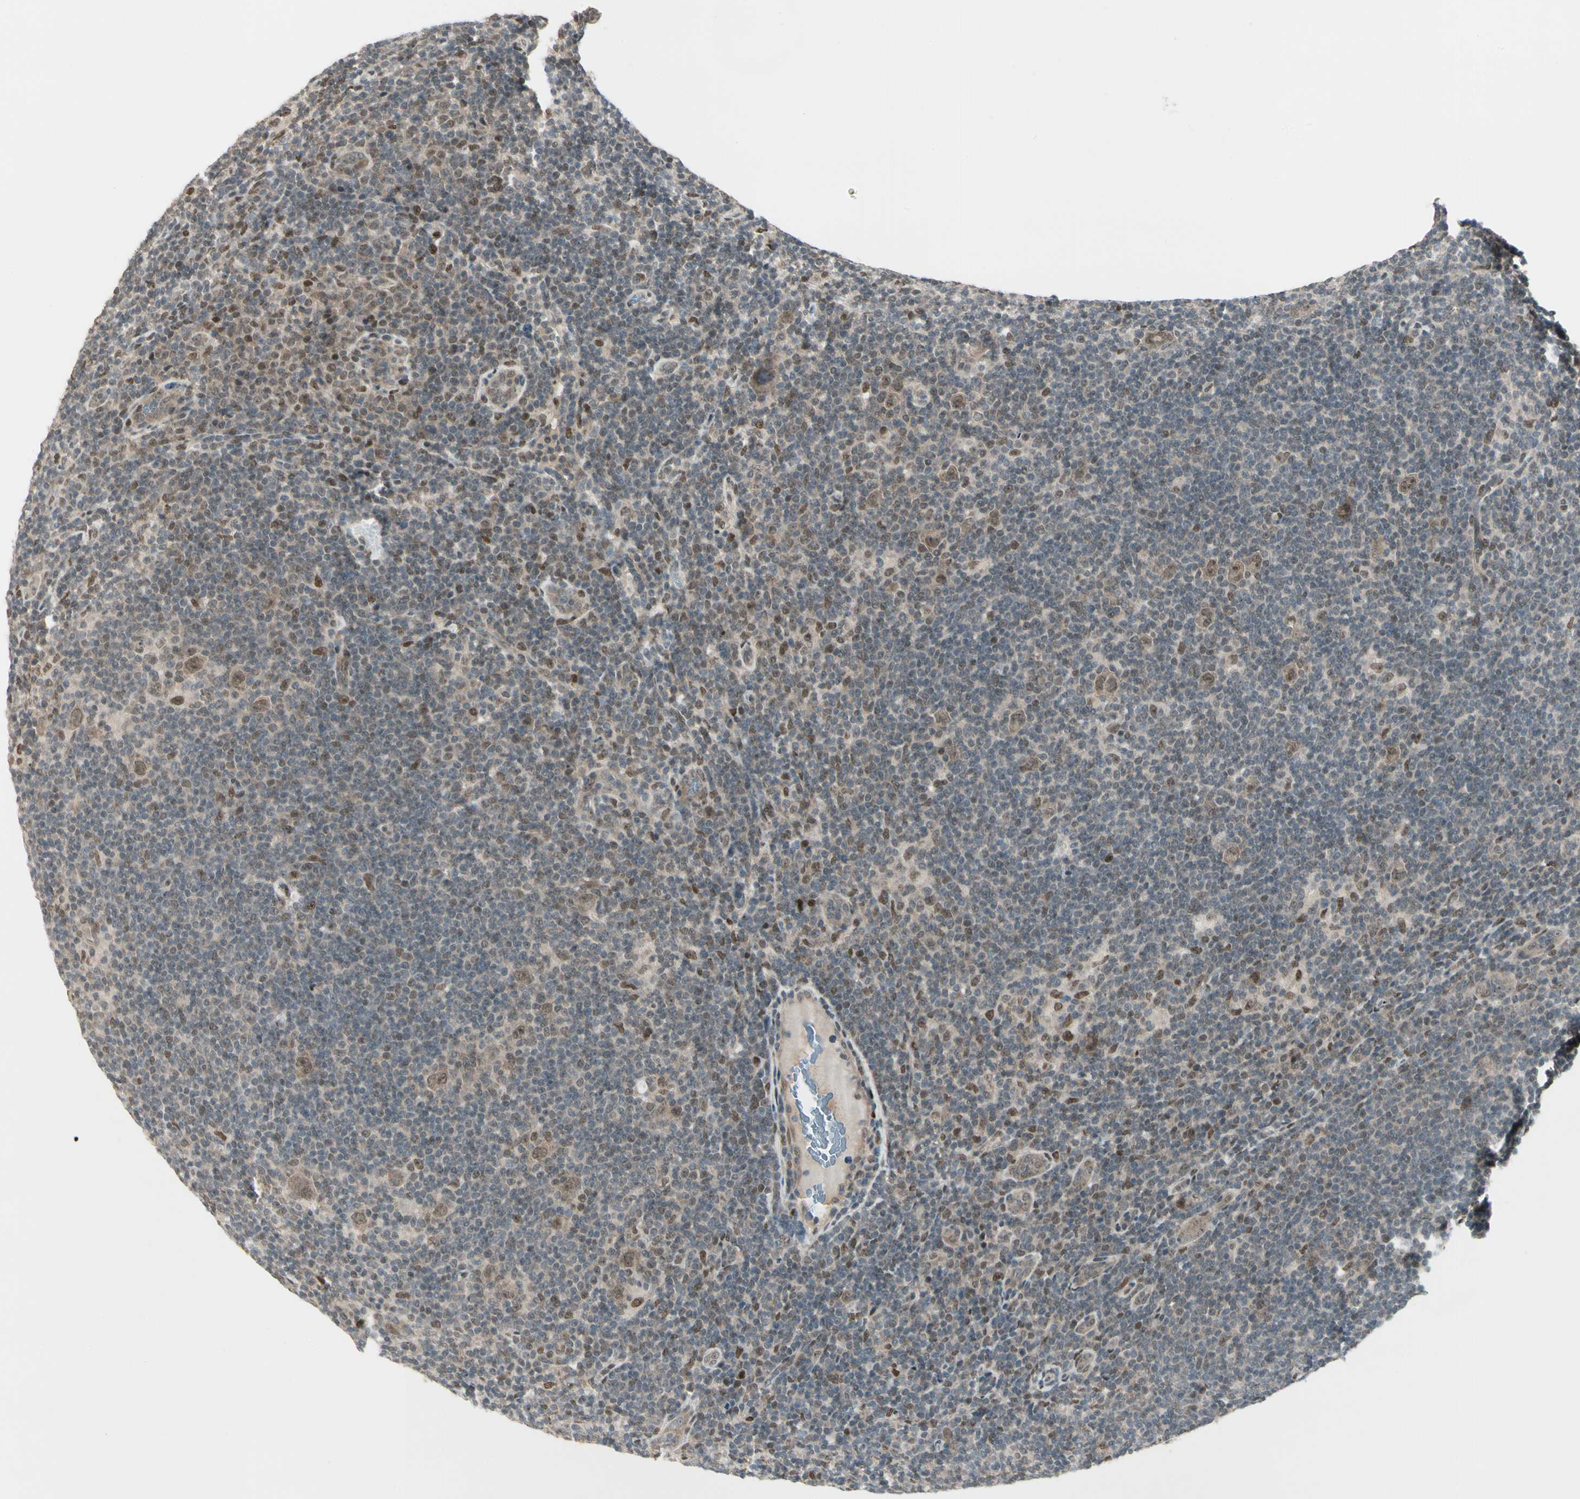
{"staining": {"intensity": "moderate", "quantity": ">75%", "location": "nuclear"}, "tissue": "lymphoma", "cell_type": "Tumor cells", "image_type": "cancer", "snomed": [{"axis": "morphology", "description": "Hodgkin's disease, NOS"}, {"axis": "topography", "description": "Lymph node"}], "caption": "Protein analysis of lymphoma tissue demonstrates moderate nuclear positivity in about >75% of tumor cells. The protein of interest is stained brown, and the nuclei are stained in blue (DAB IHC with brightfield microscopy, high magnification).", "gene": "GTF3A", "patient": {"sex": "female", "age": 57}}